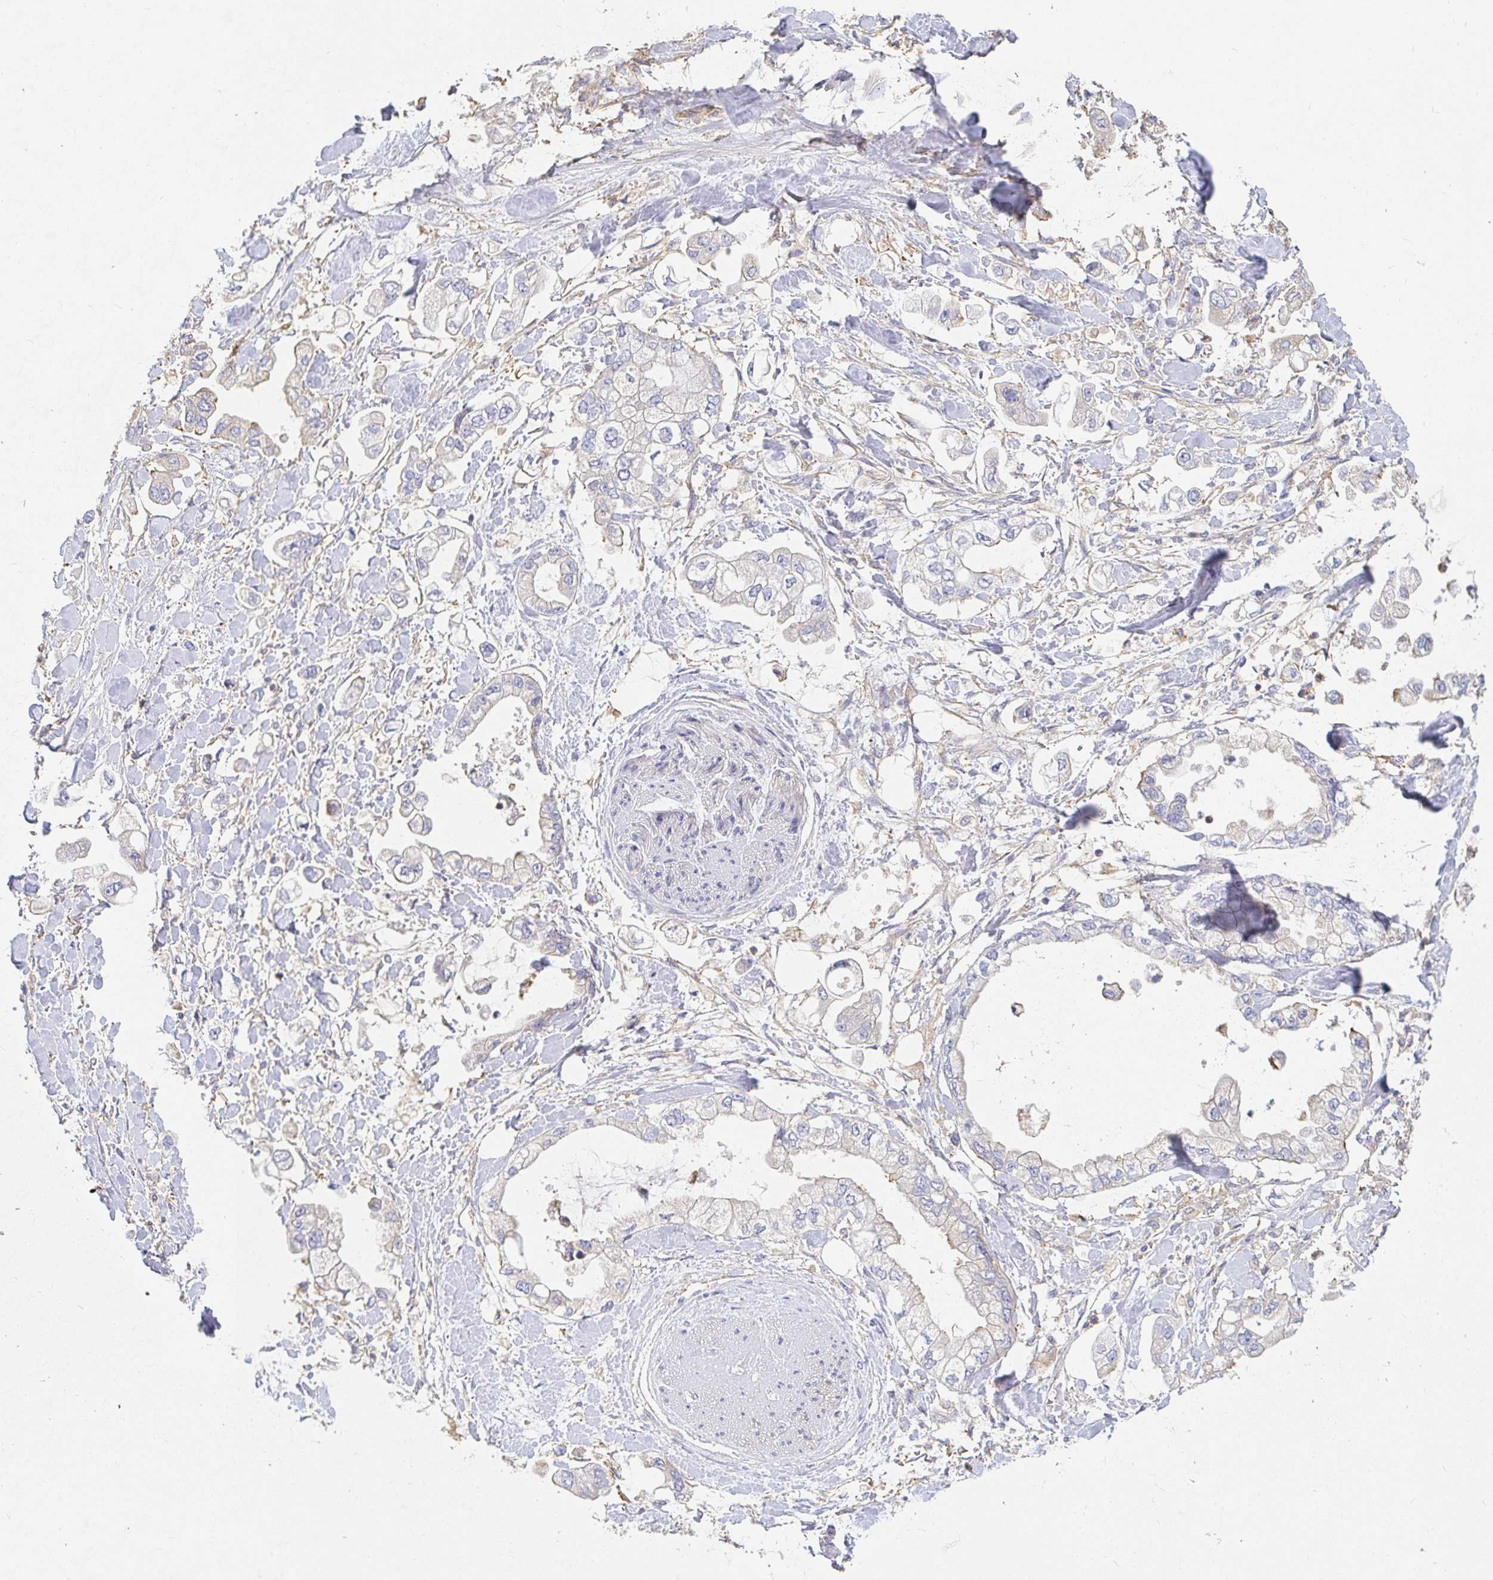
{"staining": {"intensity": "negative", "quantity": "none", "location": "none"}, "tissue": "stomach cancer", "cell_type": "Tumor cells", "image_type": "cancer", "snomed": [{"axis": "morphology", "description": "Adenocarcinoma, NOS"}, {"axis": "topography", "description": "Stomach"}], "caption": "This is an immunohistochemistry (IHC) micrograph of human adenocarcinoma (stomach). There is no staining in tumor cells.", "gene": "TSPAN19", "patient": {"sex": "male", "age": 62}}